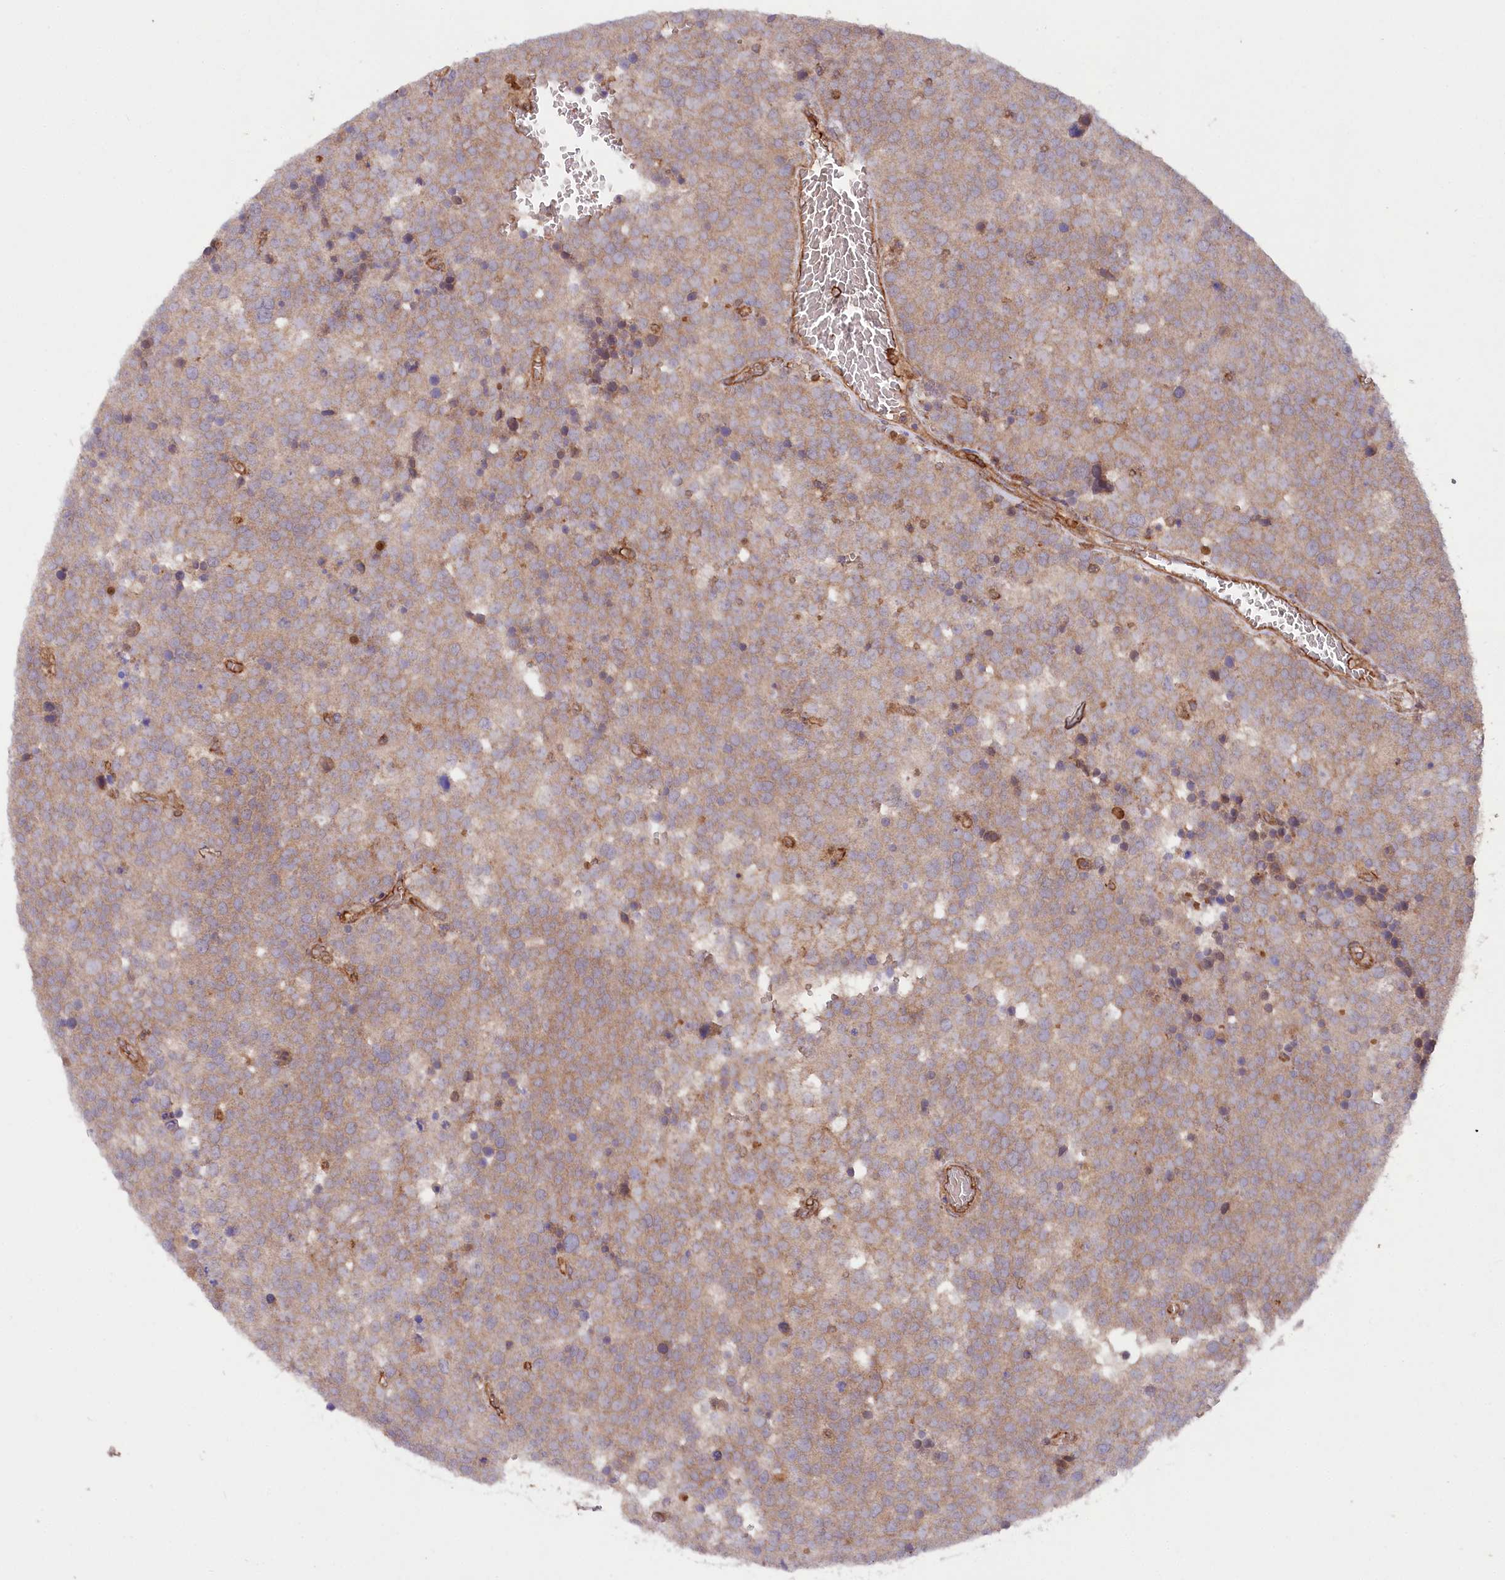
{"staining": {"intensity": "weak", "quantity": ">75%", "location": "cytoplasmic/membranous"}, "tissue": "testis cancer", "cell_type": "Tumor cells", "image_type": "cancer", "snomed": [{"axis": "morphology", "description": "Seminoma, NOS"}, {"axis": "topography", "description": "Testis"}], "caption": "Immunohistochemical staining of seminoma (testis) exhibits low levels of weak cytoplasmic/membranous expression in about >75% of tumor cells.", "gene": "LSG1", "patient": {"sex": "male", "age": 71}}